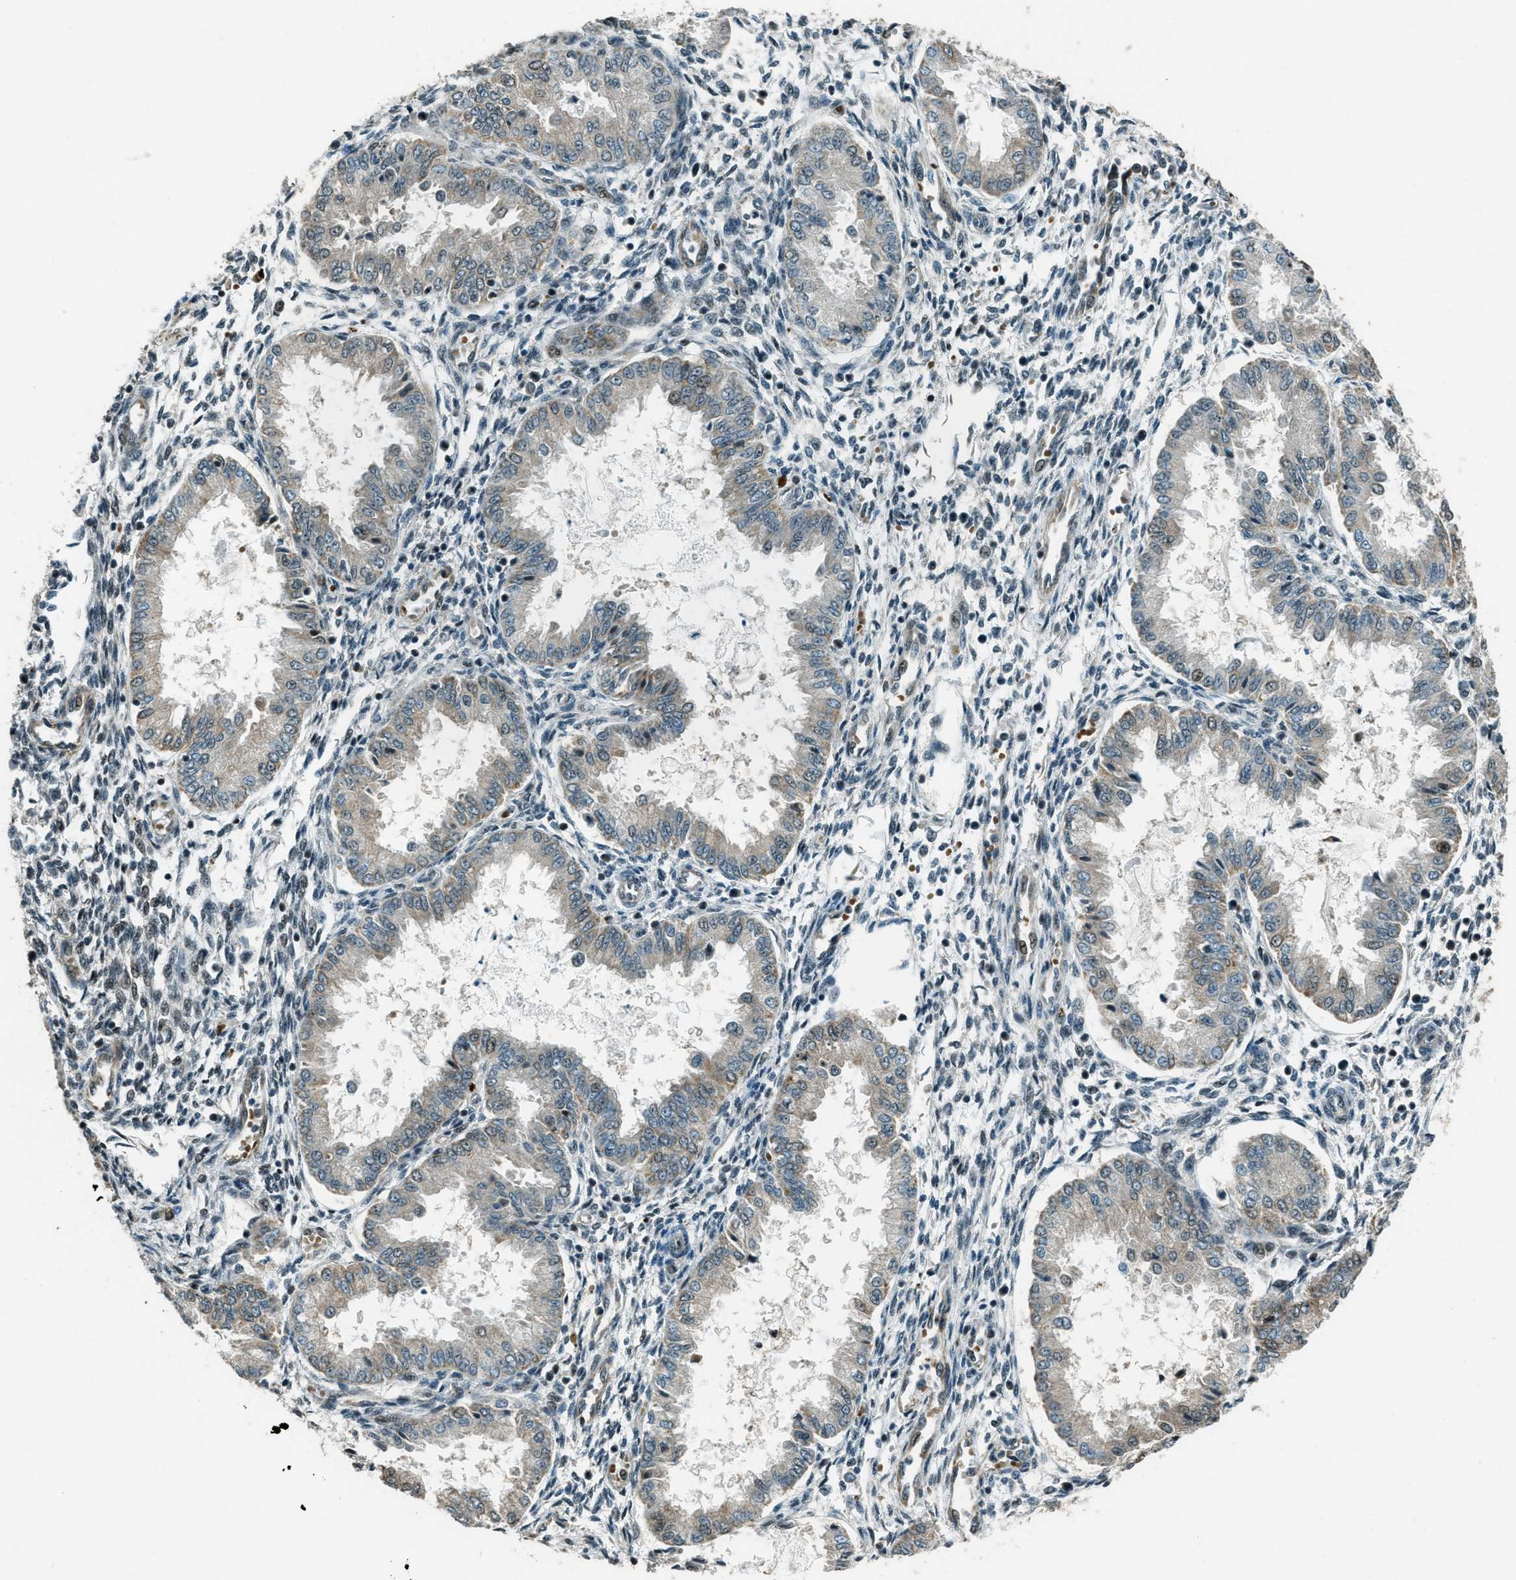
{"staining": {"intensity": "weak", "quantity": "25%-75%", "location": "cytoplasmic/membranous,nuclear"}, "tissue": "endometrium", "cell_type": "Cells in endometrial stroma", "image_type": "normal", "snomed": [{"axis": "morphology", "description": "Normal tissue, NOS"}, {"axis": "topography", "description": "Endometrium"}], "caption": "Immunohistochemical staining of unremarkable human endometrium reveals low levels of weak cytoplasmic/membranous,nuclear staining in about 25%-75% of cells in endometrial stroma.", "gene": "TARDBP", "patient": {"sex": "female", "age": 33}}